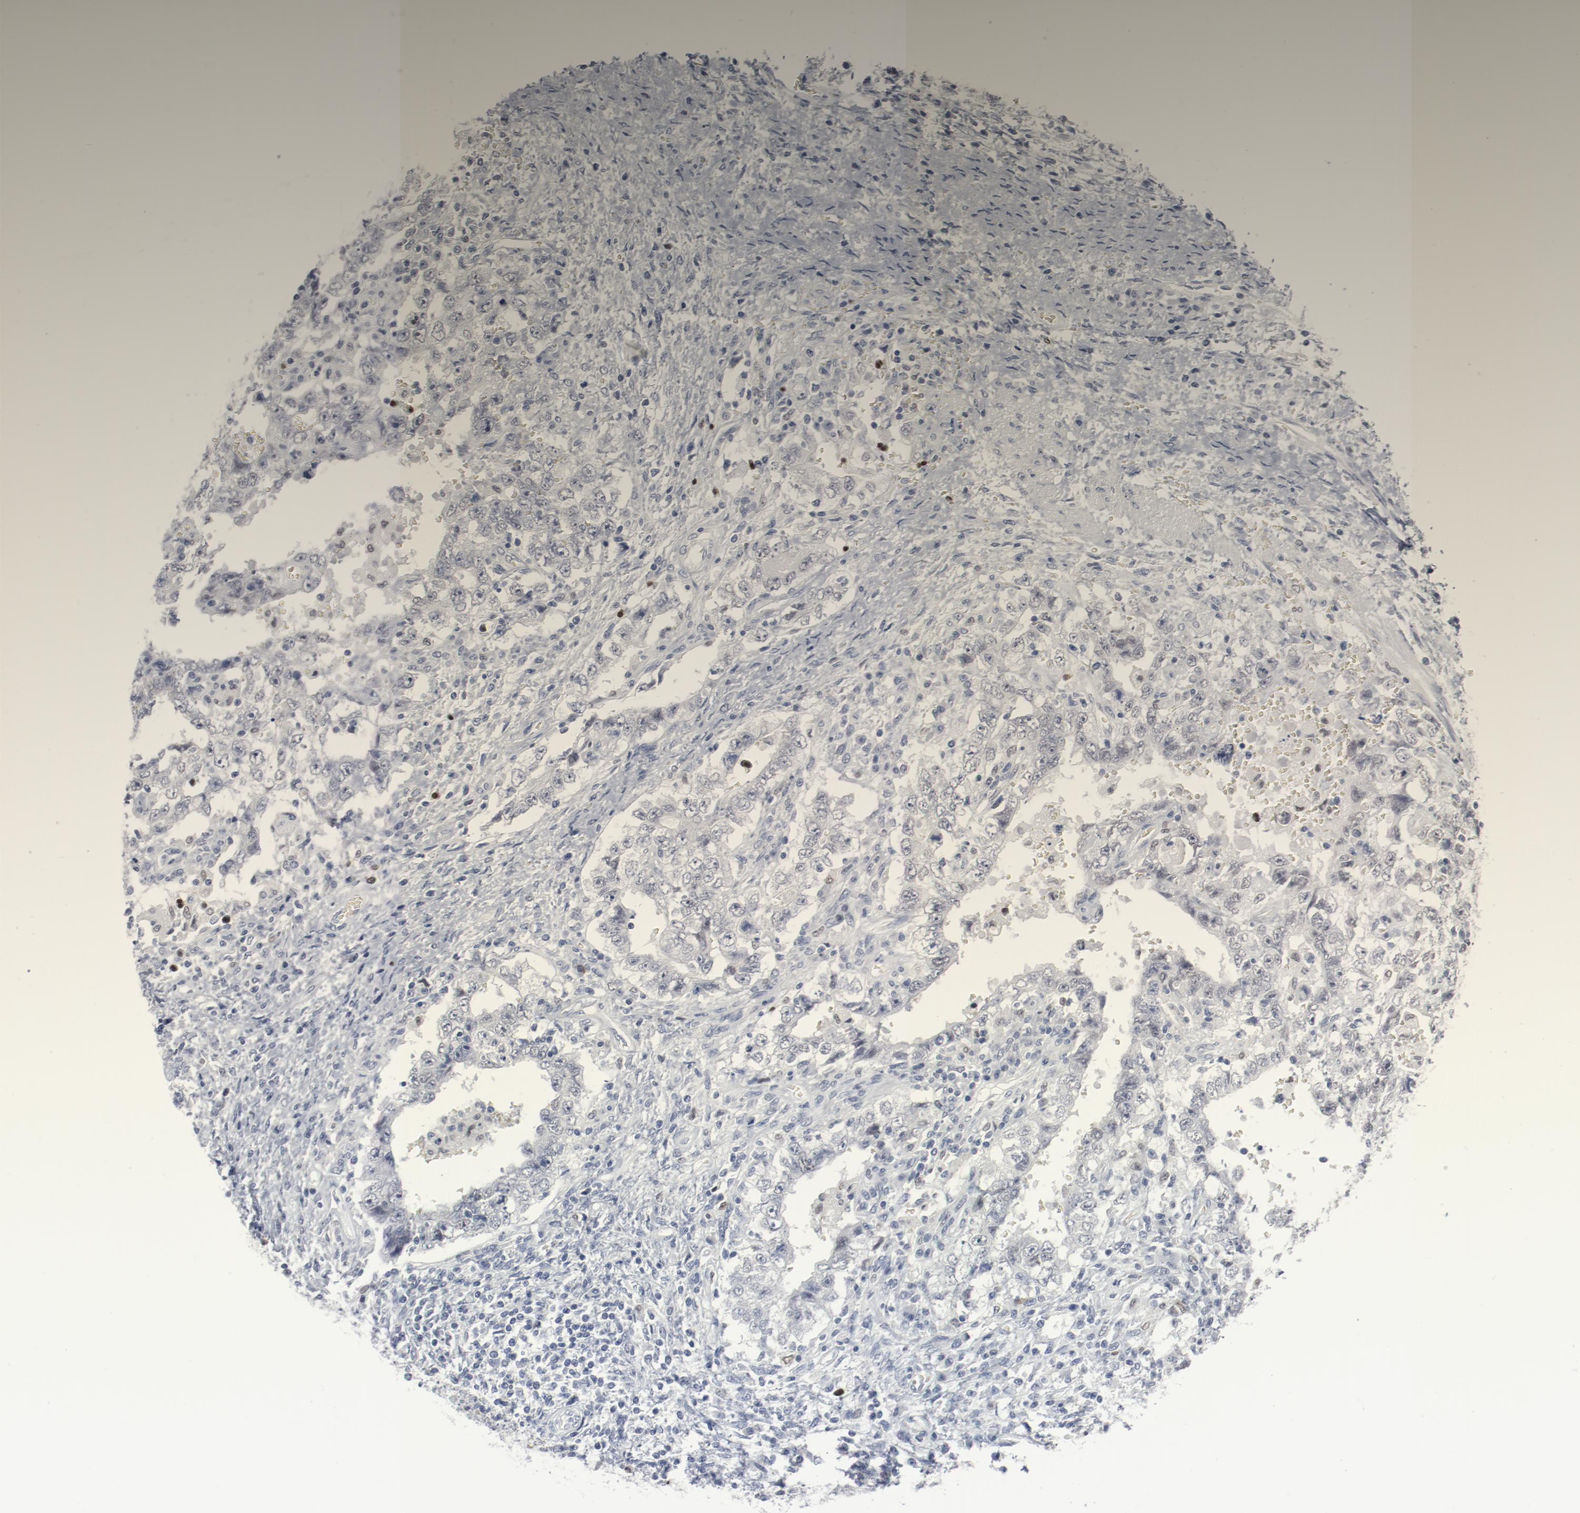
{"staining": {"intensity": "negative", "quantity": "none", "location": "none"}, "tissue": "testis cancer", "cell_type": "Tumor cells", "image_type": "cancer", "snomed": [{"axis": "morphology", "description": "Carcinoma, Embryonal, NOS"}, {"axis": "topography", "description": "Testis"}], "caption": "High power microscopy micrograph of an immunohistochemistry (IHC) photomicrograph of testis embryonal carcinoma, revealing no significant expression in tumor cells.", "gene": "FOXN2", "patient": {"sex": "male", "age": 26}}